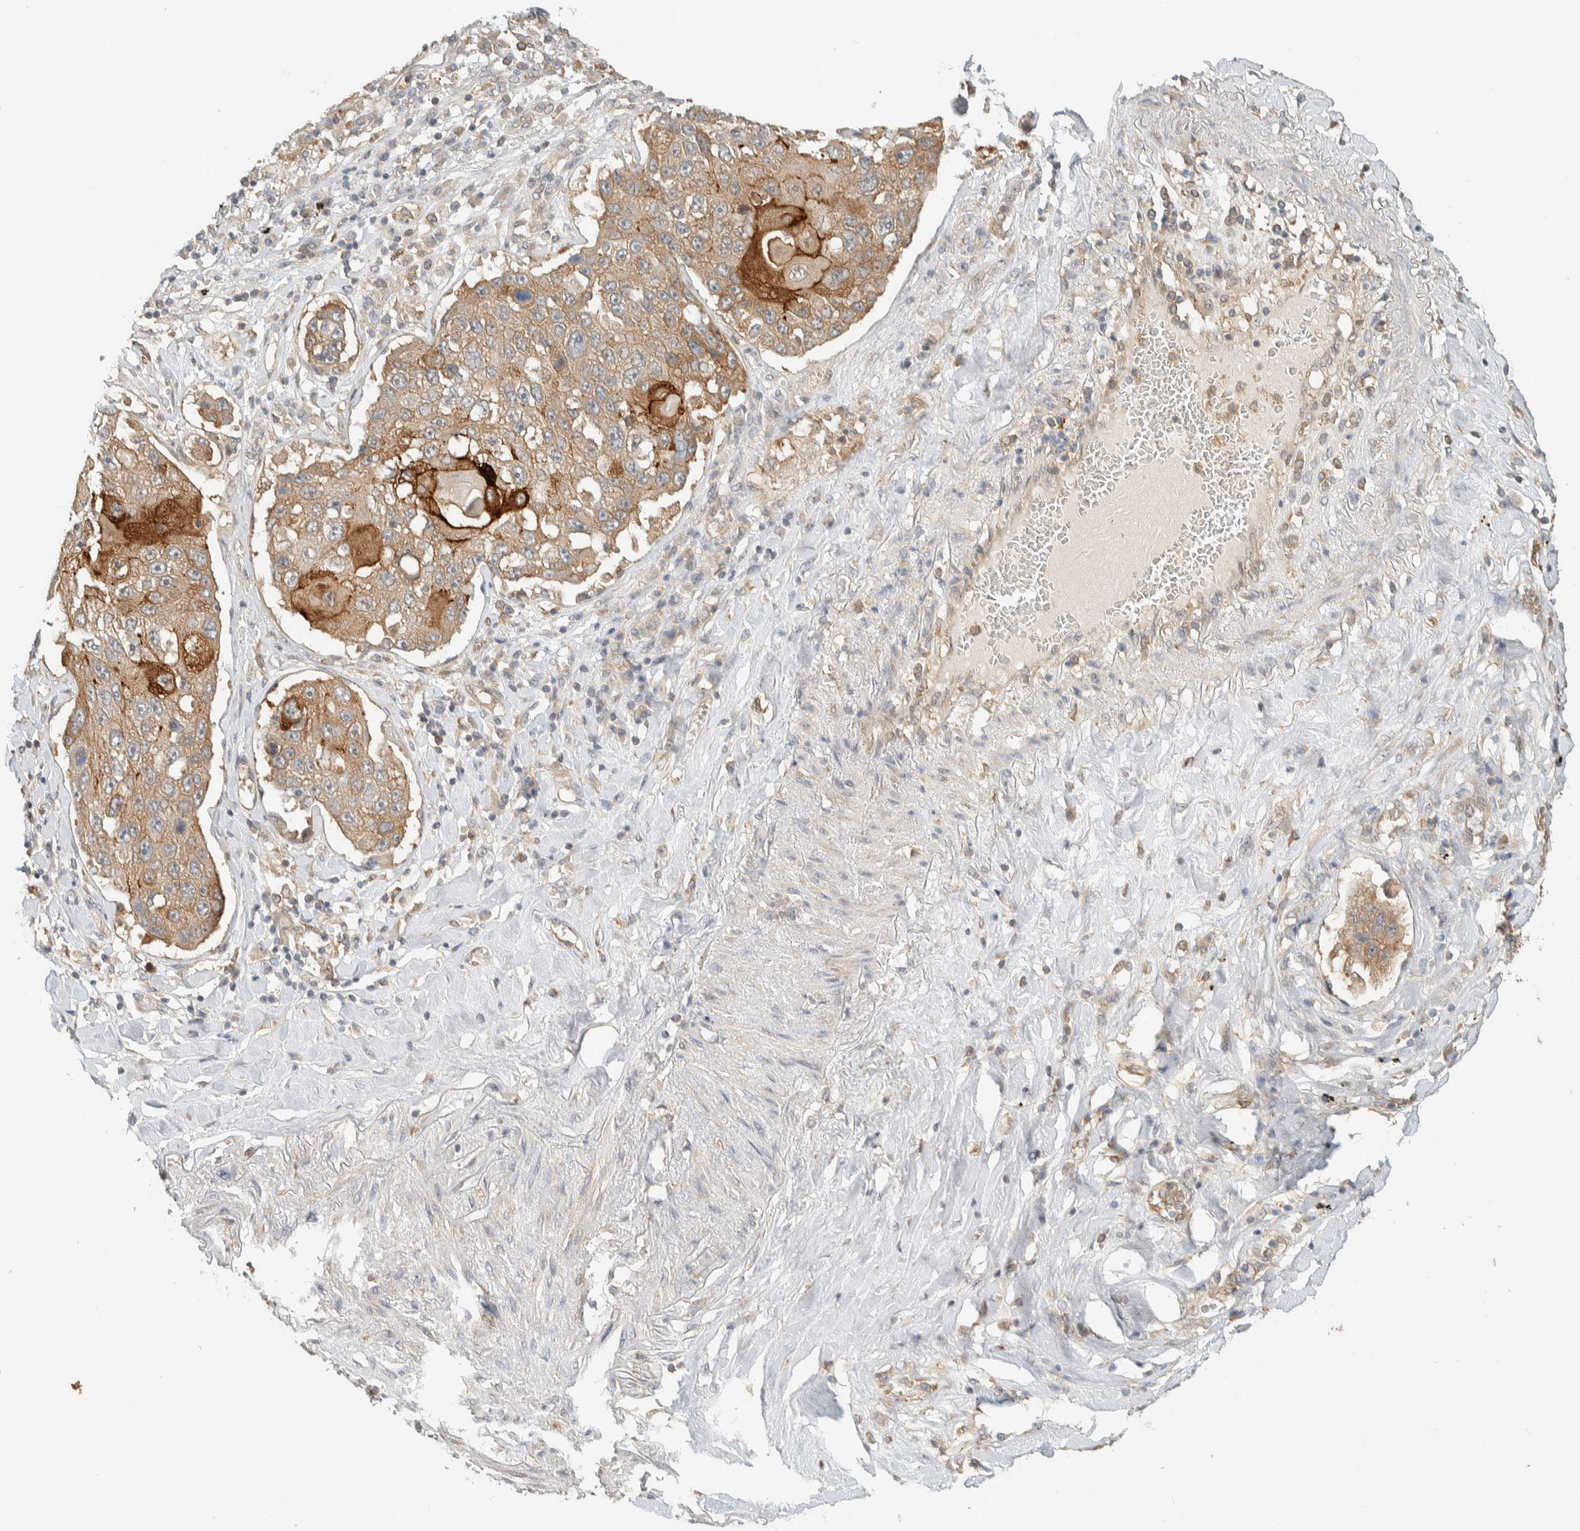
{"staining": {"intensity": "moderate", "quantity": ">75%", "location": "cytoplasmic/membranous"}, "tissue": "lung cancer", "cell_type": "Tumor cells", "image_type": "cancer", "snomed": [{"axis": "morphology", "description": "Squamous cell carcinoma, NOS"}, {"axis": "topography", "description": "Lung"}], "caption": "Immunohistochemical staining of human lung squamous cell carcinoma shows moderate cytoplasmic/membranous protein positivity in about >75% of tumor cells. (DAB (3,3'-diaminobenzidine) = brown stain, brightfield microscopy at high magnification).", "gene": "RAB11FIP1", "patient": {"sex": "male", "age": 61}}